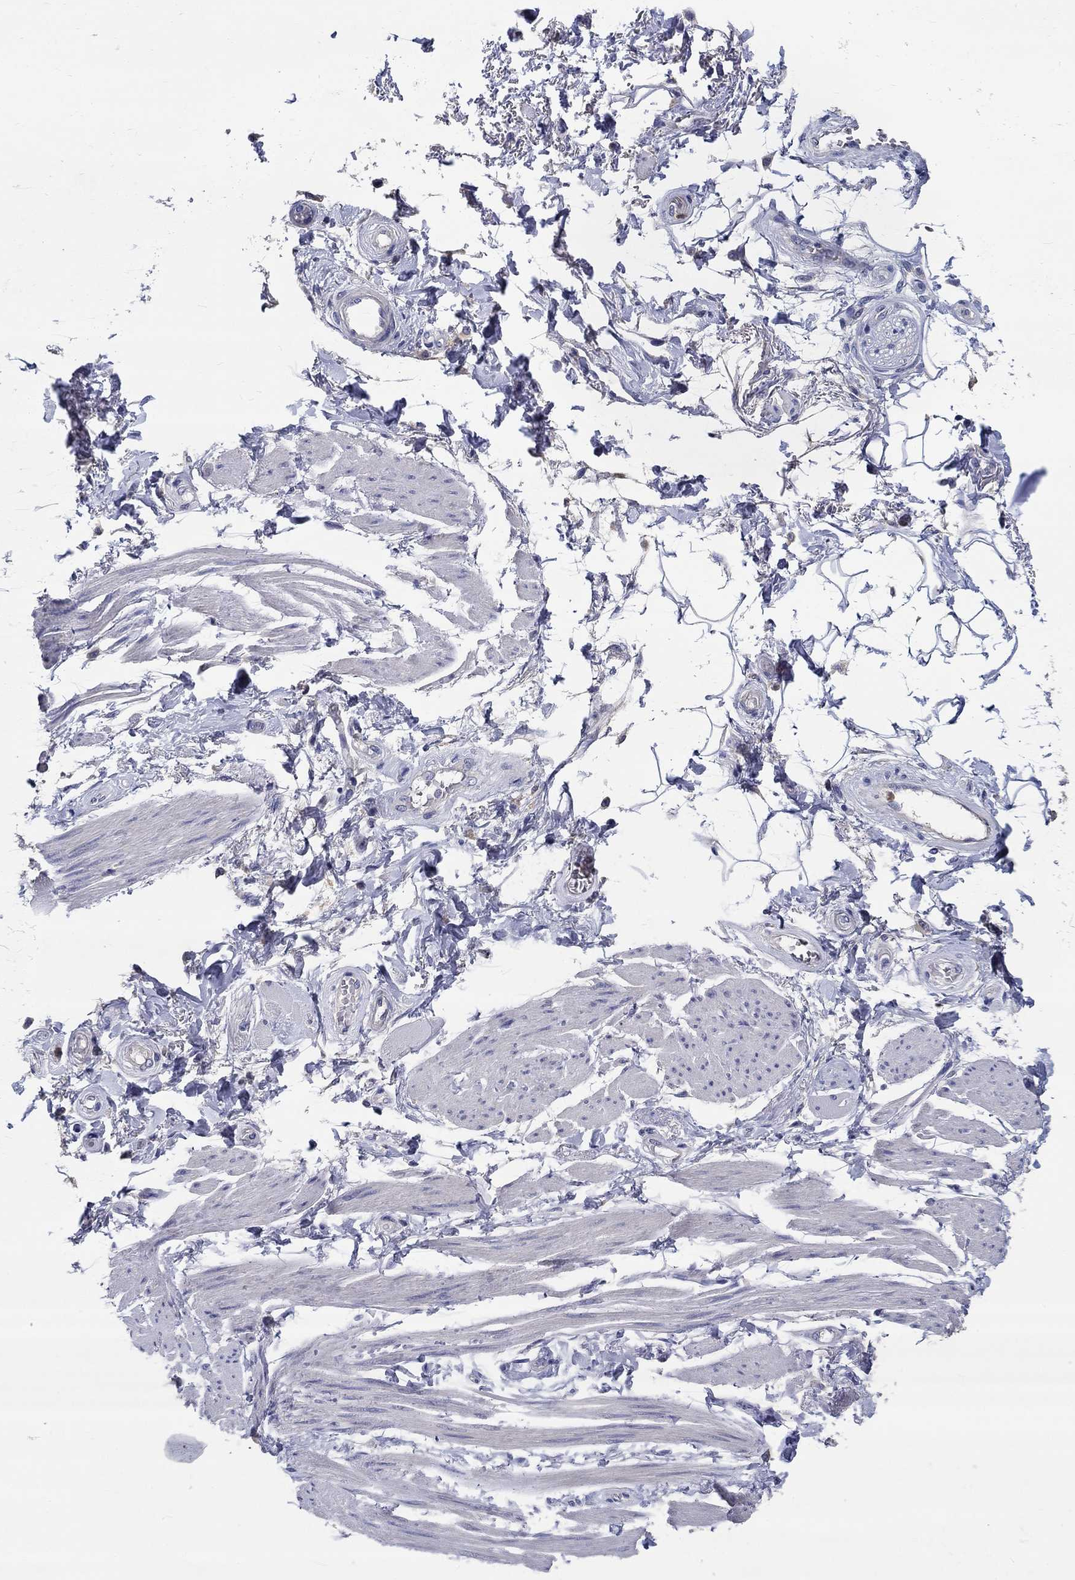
{"staining": {"intensity": "negative", "quantity": "none", "location": "none"}, "tissue": "soft tissue", "cell_type": "Fibroblasts", "image_type": "normal", "snomed": [{"axis": "morphology", "description": "Normal tissue, NOS"}, {"axis": "topography", "description": "Skeletal muscle"}, {"axis": "topography", "description": "Anal"}, {"axis": "topography", "description": "Peripheral nerve tissue"}], "caption": "This is a photomicrograph of IHC staining of normal soft tissue, which shows no expression in fibroblasts.", "gene": "CHIT1", "patient": {"sex": "male", "age": 53}}